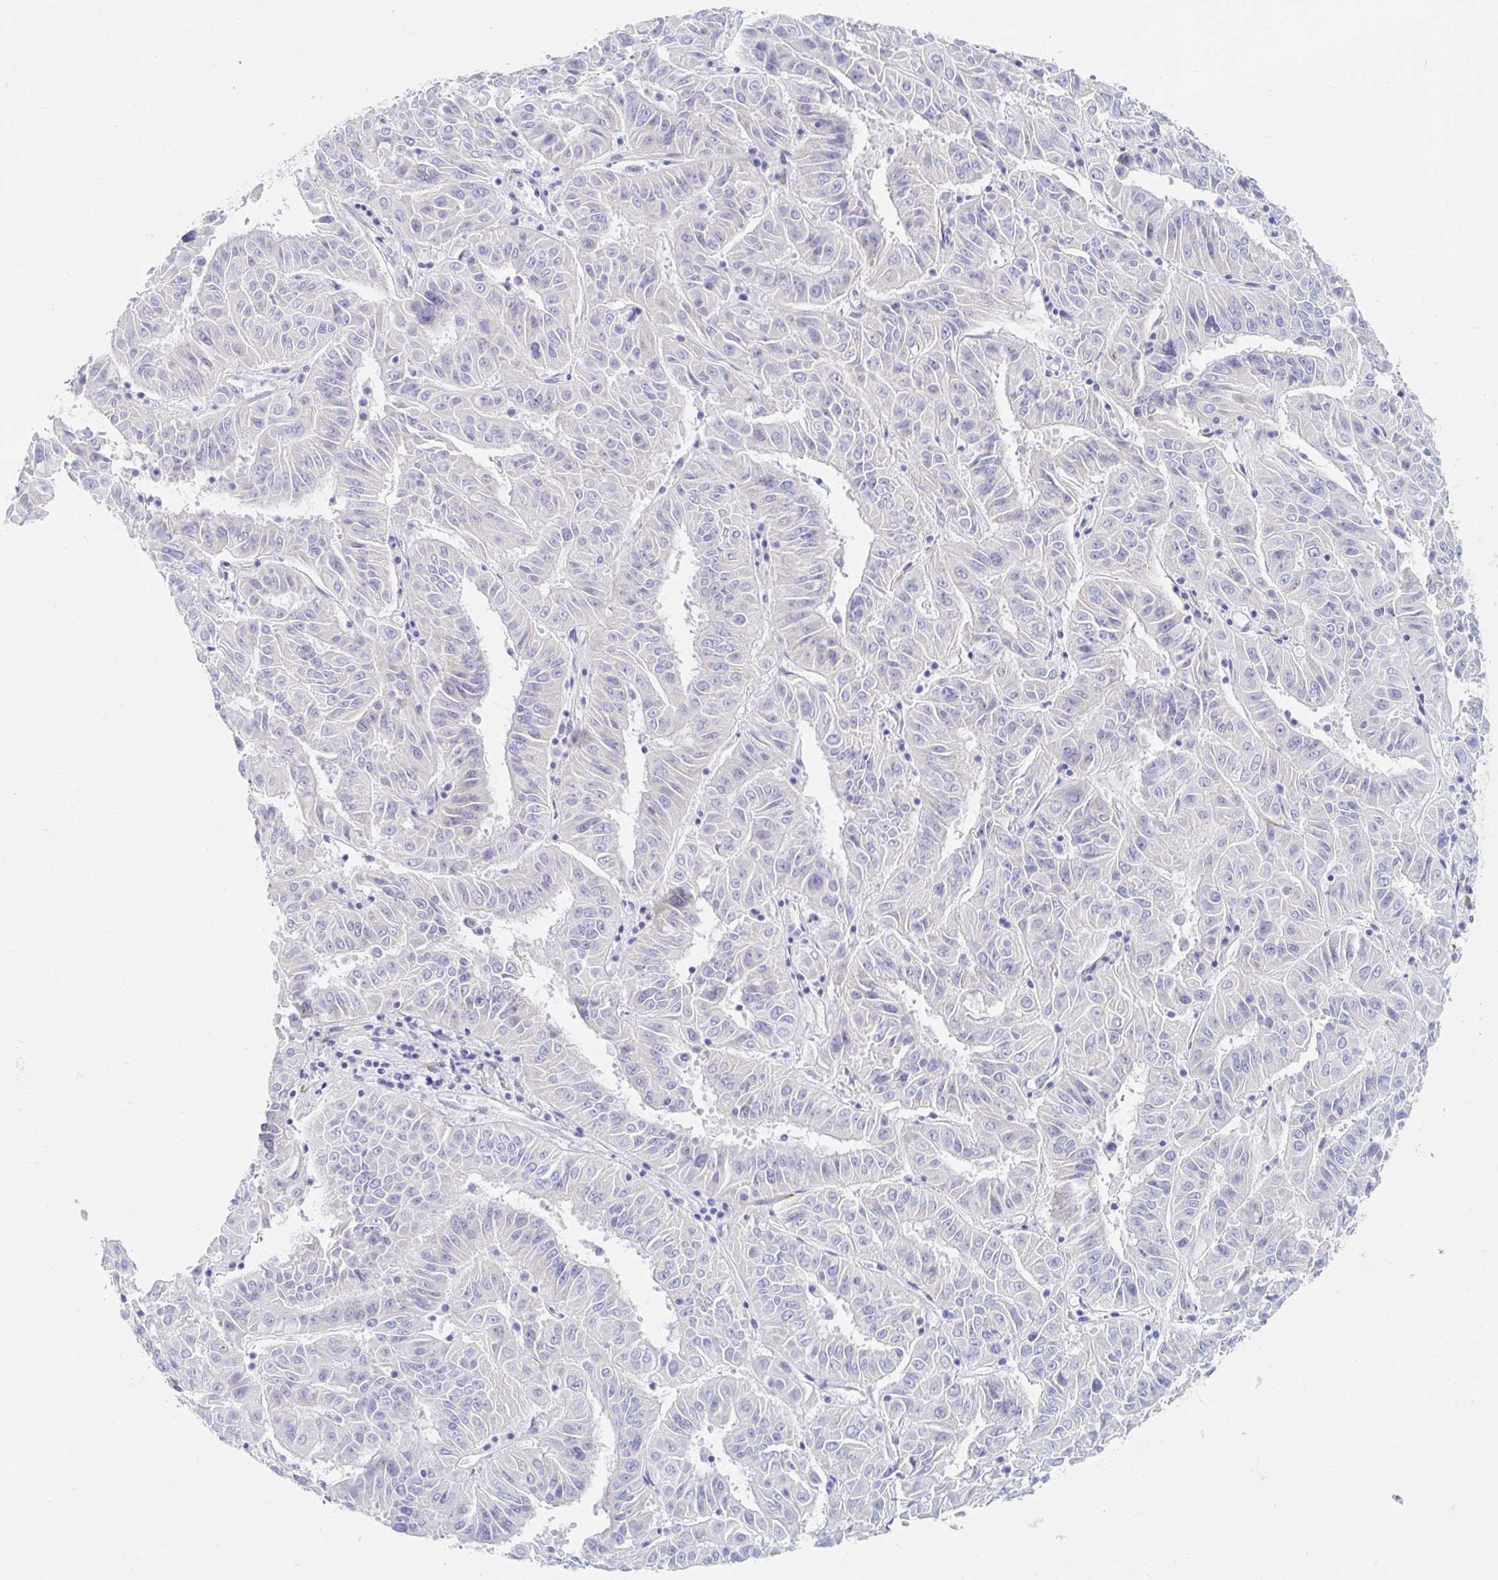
{"staining": {"intensity": "negative", "quantity": "none", "location": "none"}, "tissue": "pancreatic cancer", "cell_type": "Tumor cells", "image_type": "cancer", "snomed": [{"axis": "morphology", "description": "Adenocarcinoma, NOS"}, {"axis": "topography", "description": "Pancreas"}], "caption": "Pancreatic cancer (adenocarcinoma) was stained to show a protein in brown. There is no significant positivity in tumor cells.", "gene": "MYLK2", "patient": {"sex": "male", "age": 63}}